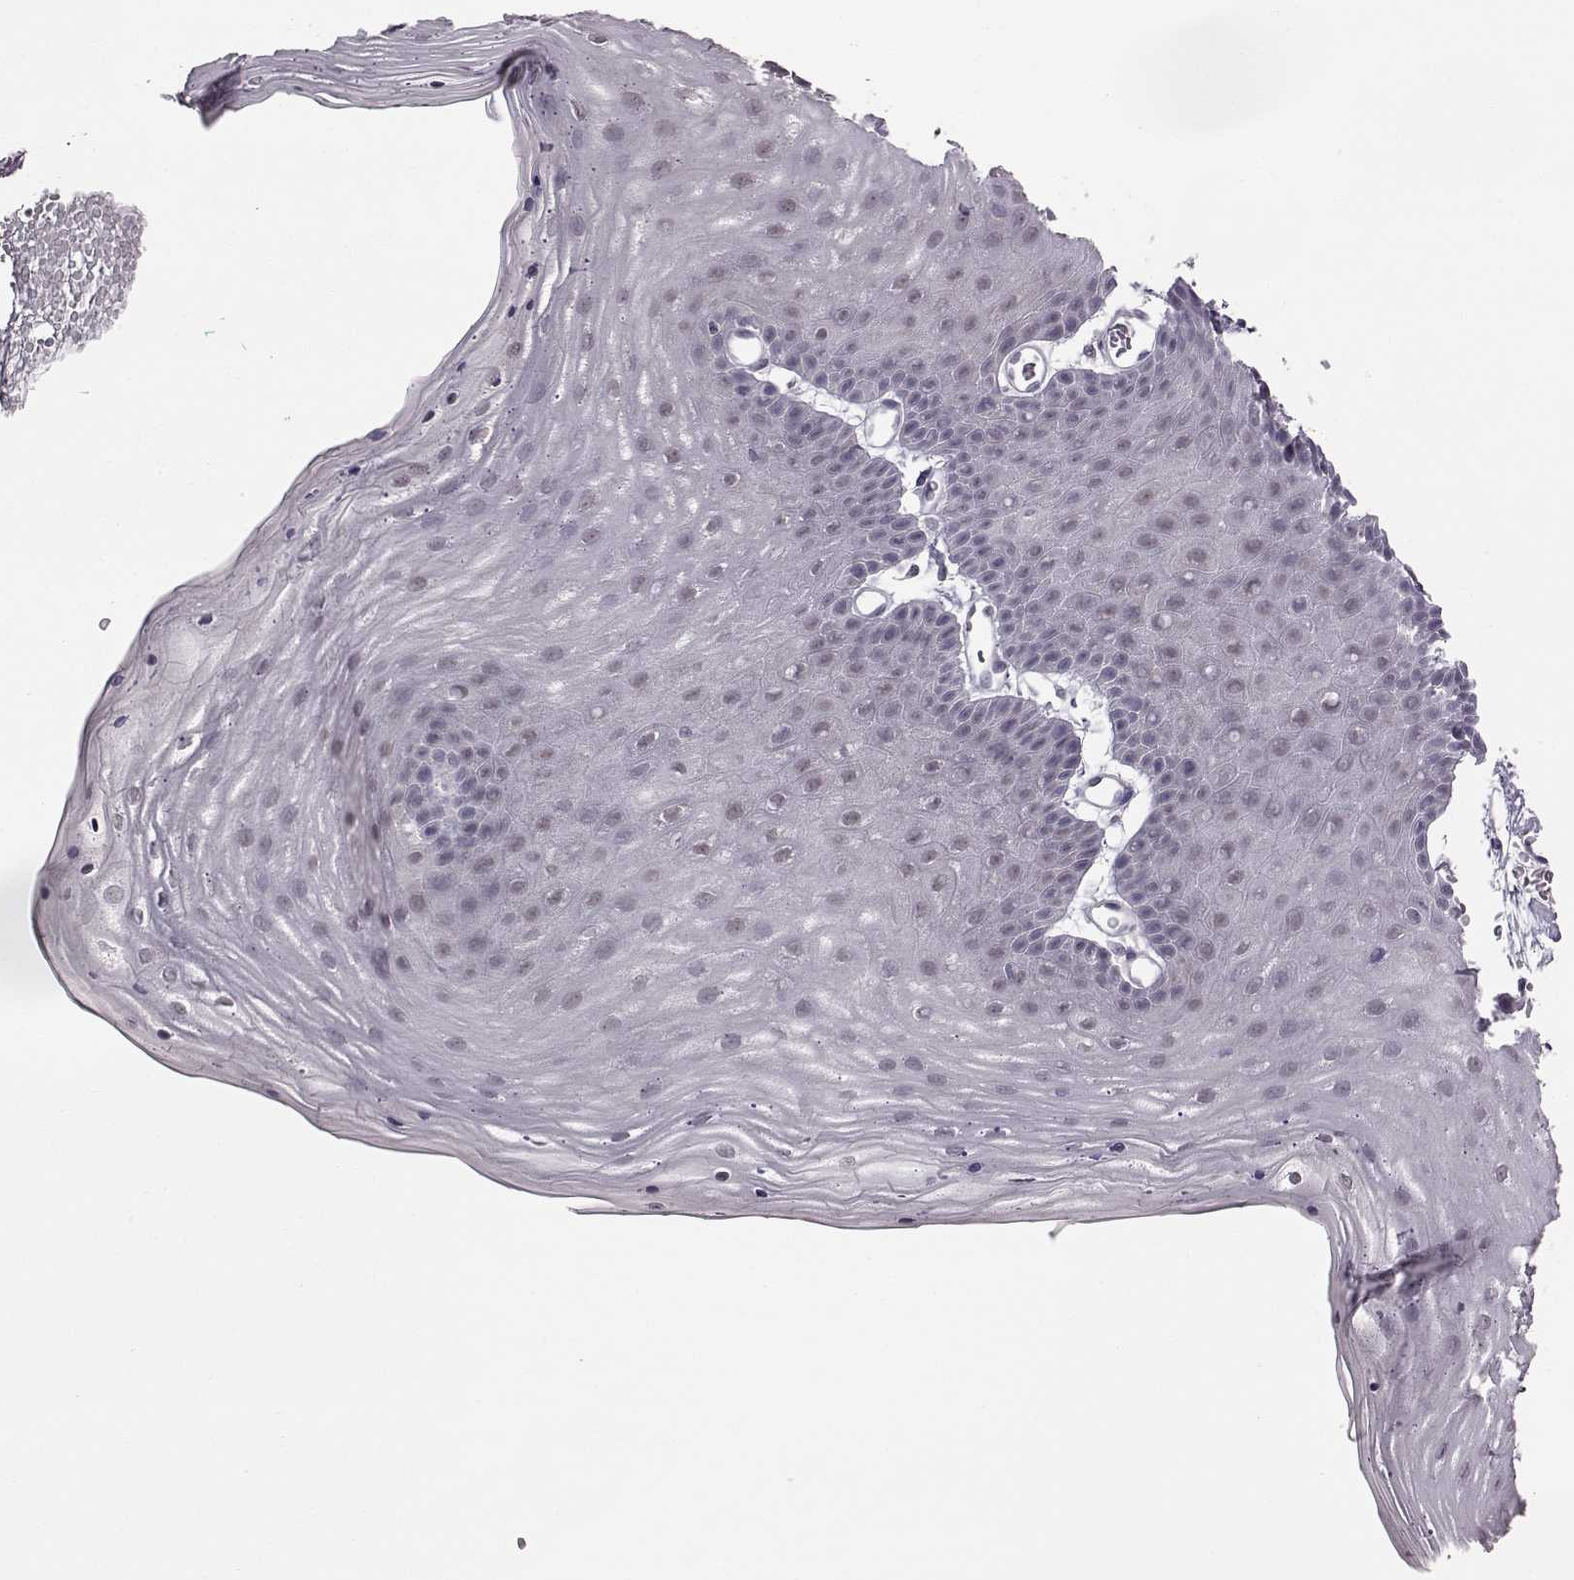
{"staining": {"intensity": "negative", "quantity": "none", "location": "none"}, "tissue": "skin", "cell_type": "Epidermal cells", "image_type": "normal", "snomed": [{"axis": "morphology", "description": "Normal tissue, NOS"}, {"axis": "topography", "description": "Anal"}], "caption": "Immunohistochemistry (IHC) micrograph of benign human skin stained for a protein (brown), which shows no expression in epidermal cells.", "gene": "C10orf62", "patient": {"sex": "male", "age": 53}}